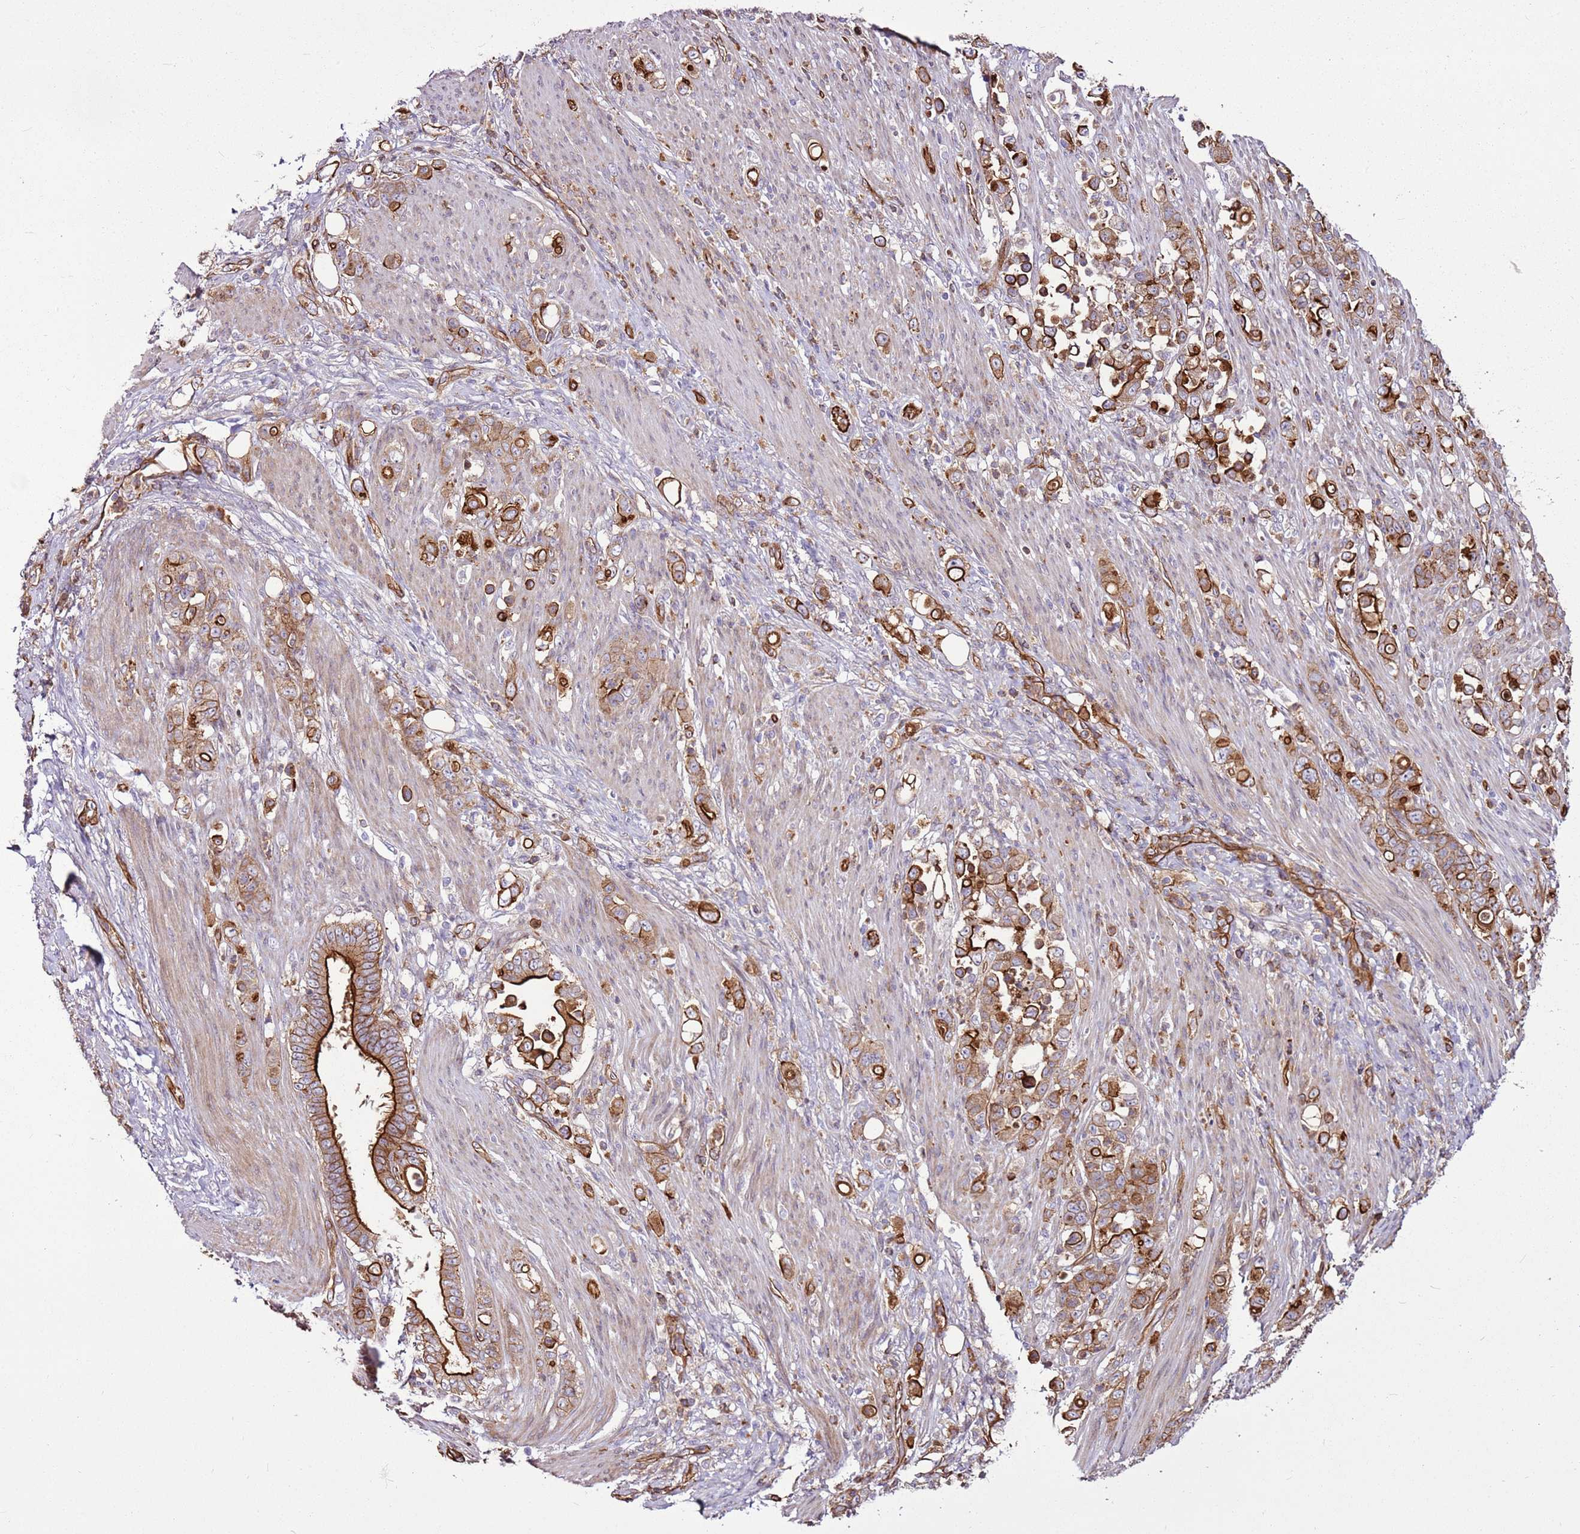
{"staining": {"intensity": "strong", "quantity": ">75%", "location": "cytoplasmic/membranous"}, "tissue": "stomach cancer", "cell_type": "Tumor cells", "image_type": "cancer", "snomed": [{"axis": "morphology", "description": "Normal tissue, NOS"}, {"axis": "morphology", "description": "Adenocarcinoma, NOS"}, {"axis": "topography", "description": "Stomach"}], "caption": "This photomicrograph reveals stomach adenocarcinoma stained with immunohistochemistry to label a protein in brown. The cytoplasmic/membranous of tumor cells show strong positivity for the protein. Nuclei are counter-stained blue.", "gene": "ZNF827", "patient": {"sex": "female", "age": 79}}